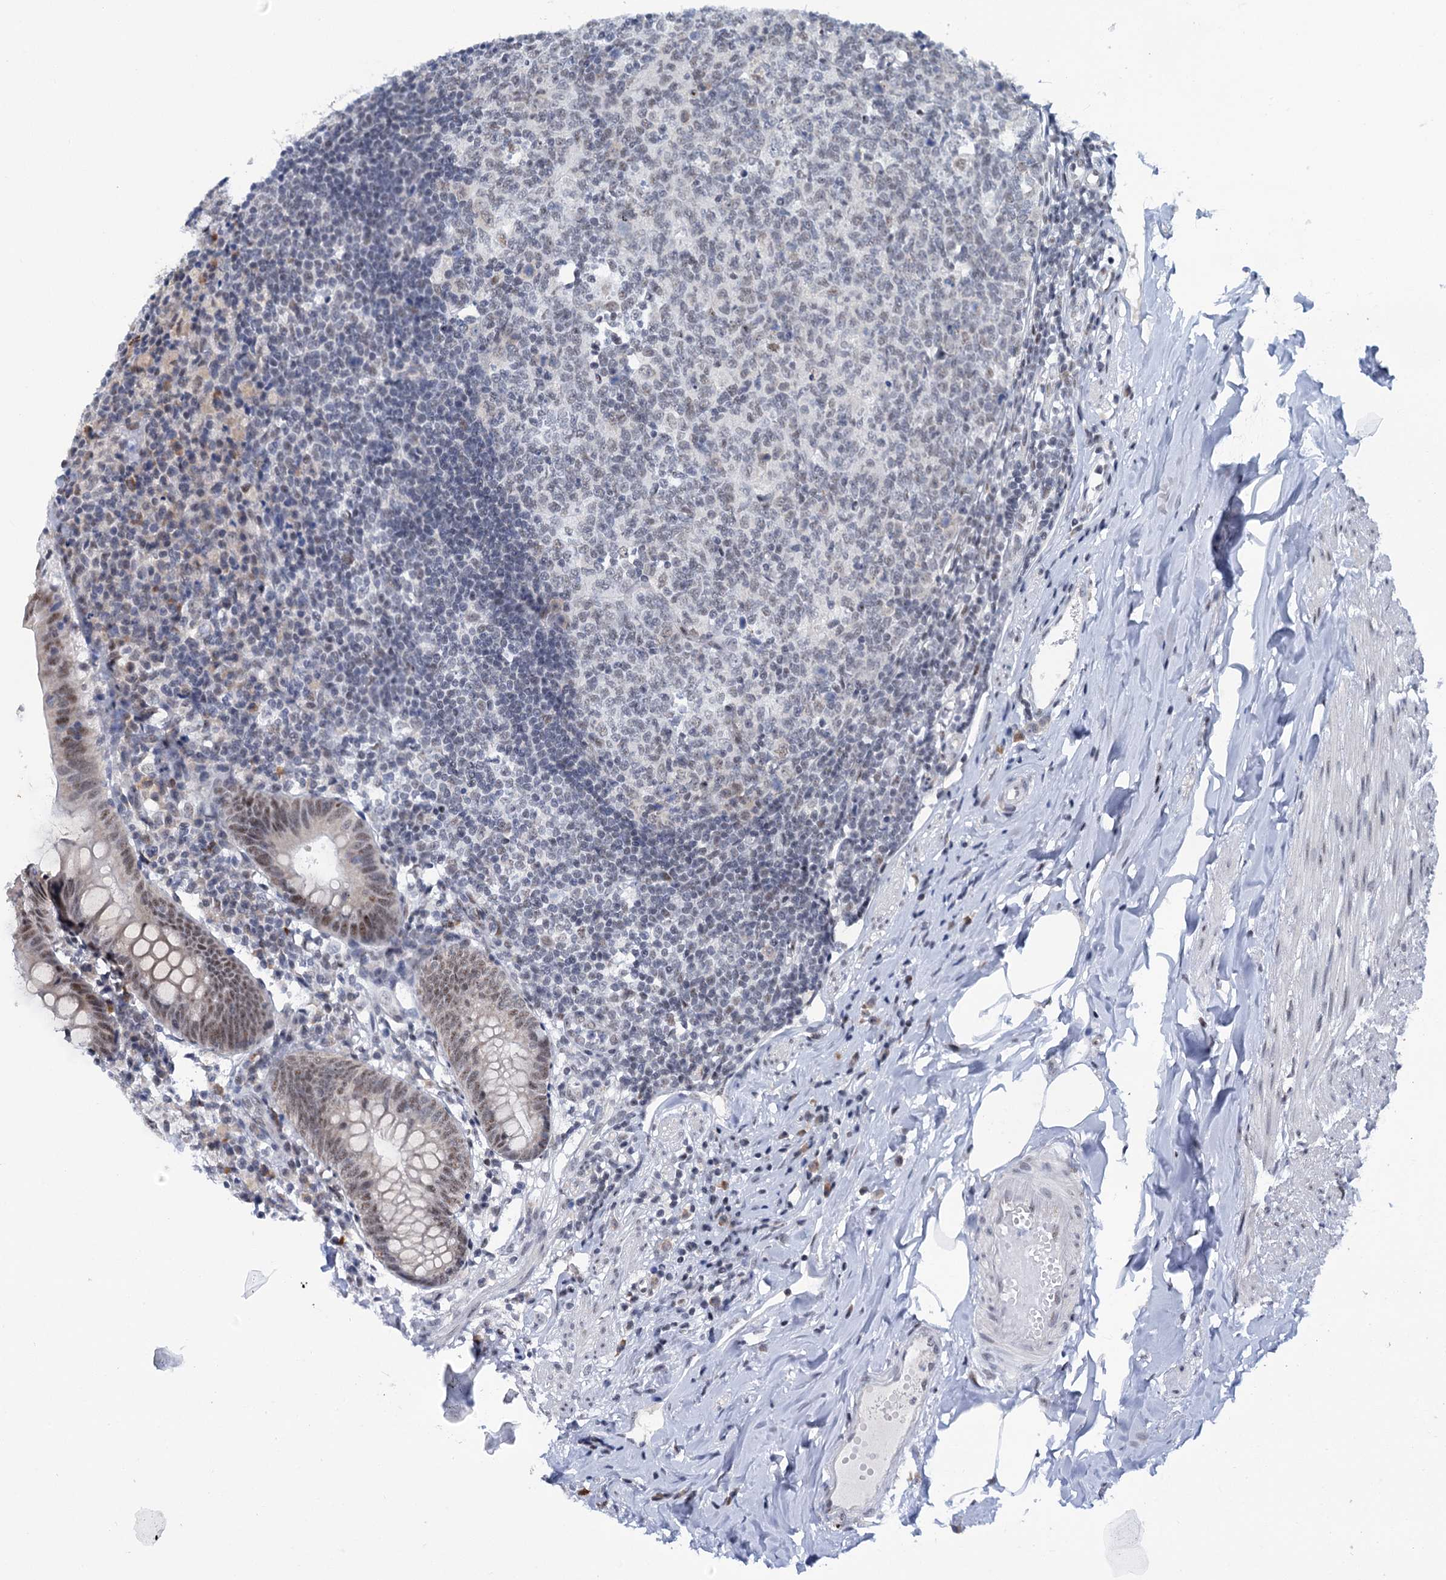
{"staining": {"intensity": "moderate", "quantity": ">75%", "location": "nuclear"}, "tissue": "appendix", "cell_type": "Glandular cells", "image_type": "normal", "snomed": [{"axis": "morphology", "description": "Normal tissue, NOS"}, {"axis": "topography", "description": "Appendix"}], "caption": "Immunohistochemical staining of normal appendix exhibits medium levels of moderate nuclear expression in about >75% of glandular cells.", "gene": "SREK1", "patient": {"sex": "female", "age": 54}}